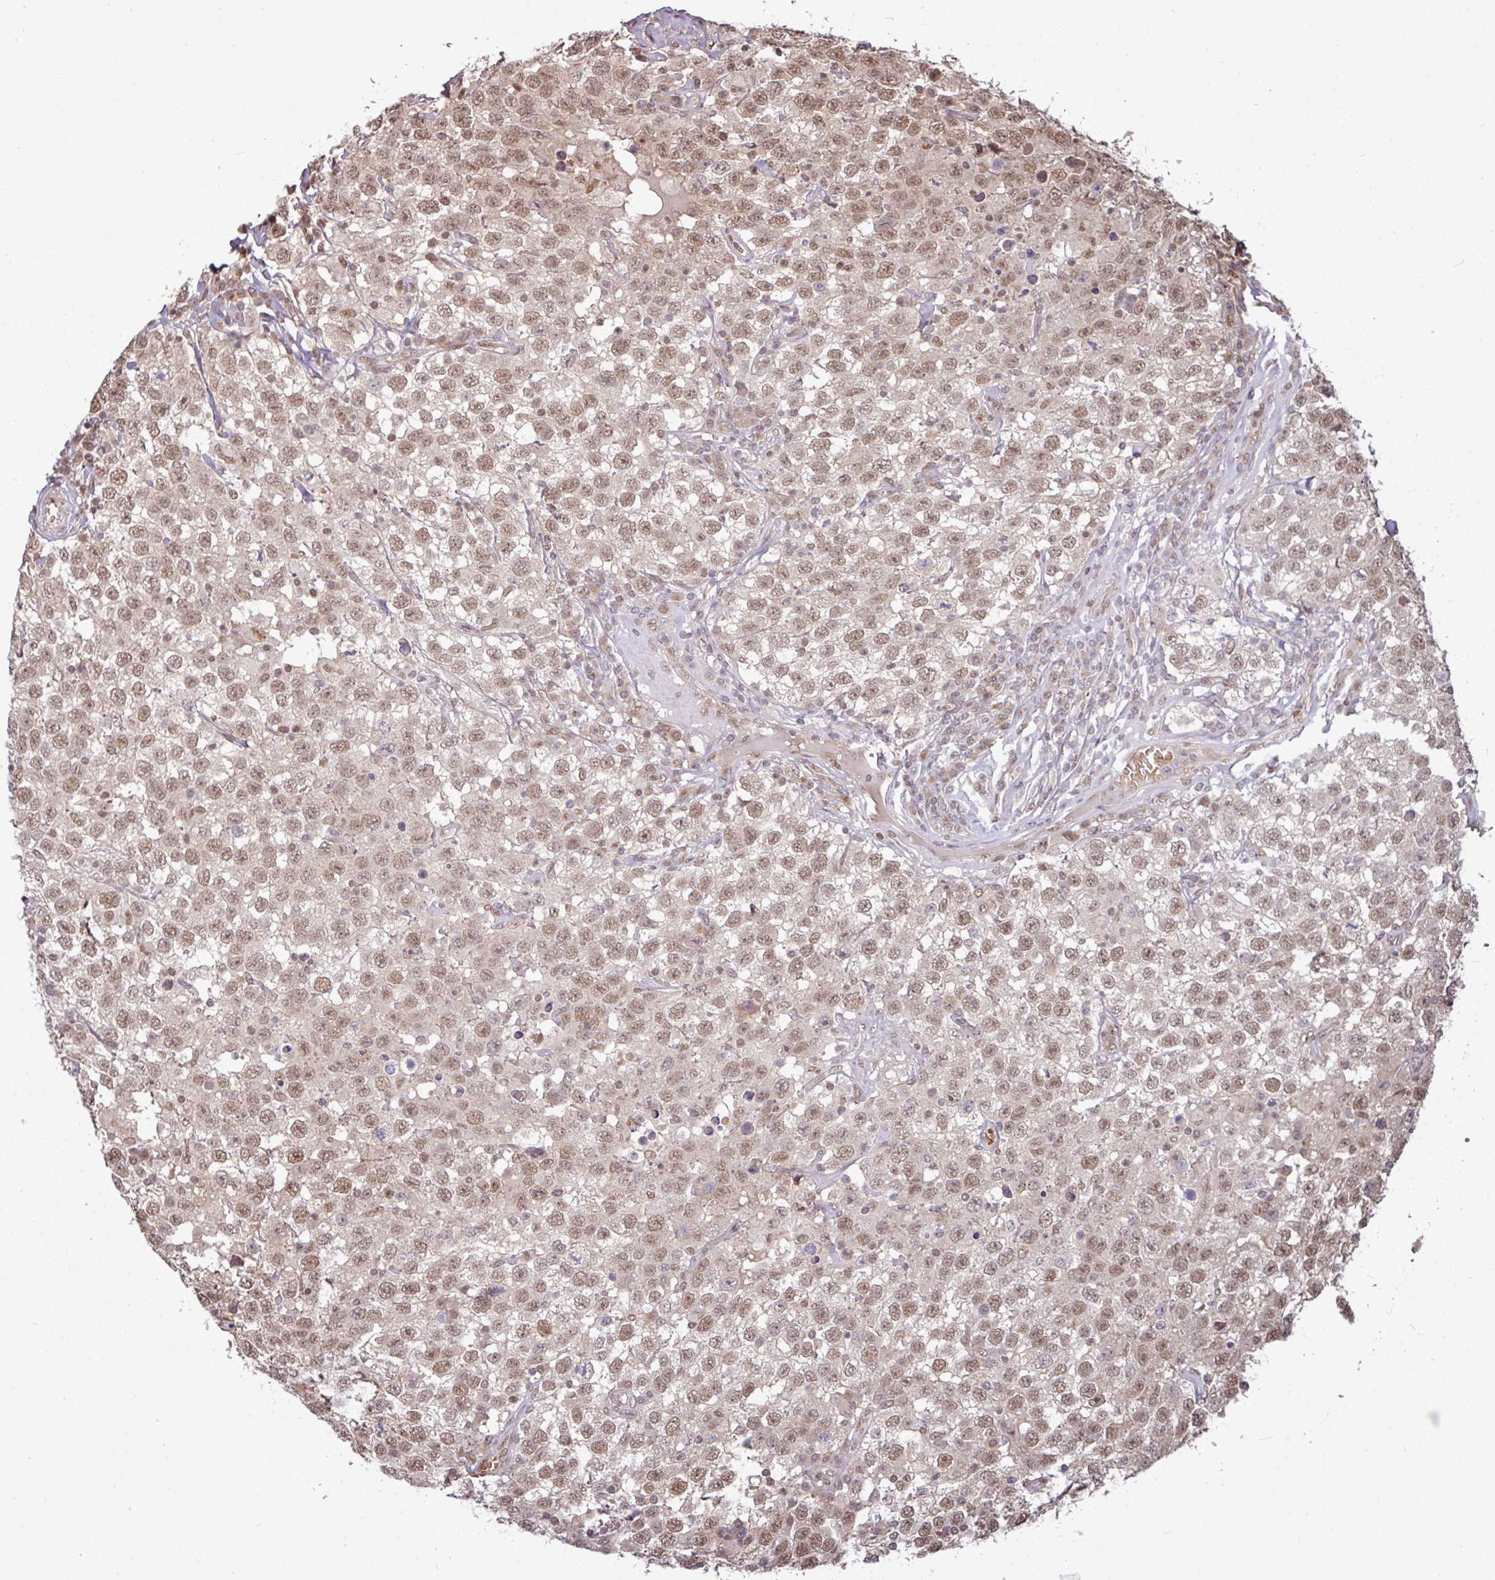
{"staining": {"intensity": "moderate", "quantity": ">75%", "location": "nuclear"}, "tissue": "testis cancer", "cell_type": "Tumor cells", "image_type": "cancer", "snomed": [{"axis": "morphology", "description": "Seminoma, NOS"}, {"axis": "topography", "description": "Testis"}], "caption": "A photomicrograph of human seminoma (testis) stained for a protein reveals moderate nuclear brown staining in tumor cells.", "gene": "CIC", "patient": {"sex": "male", "age": 41}}